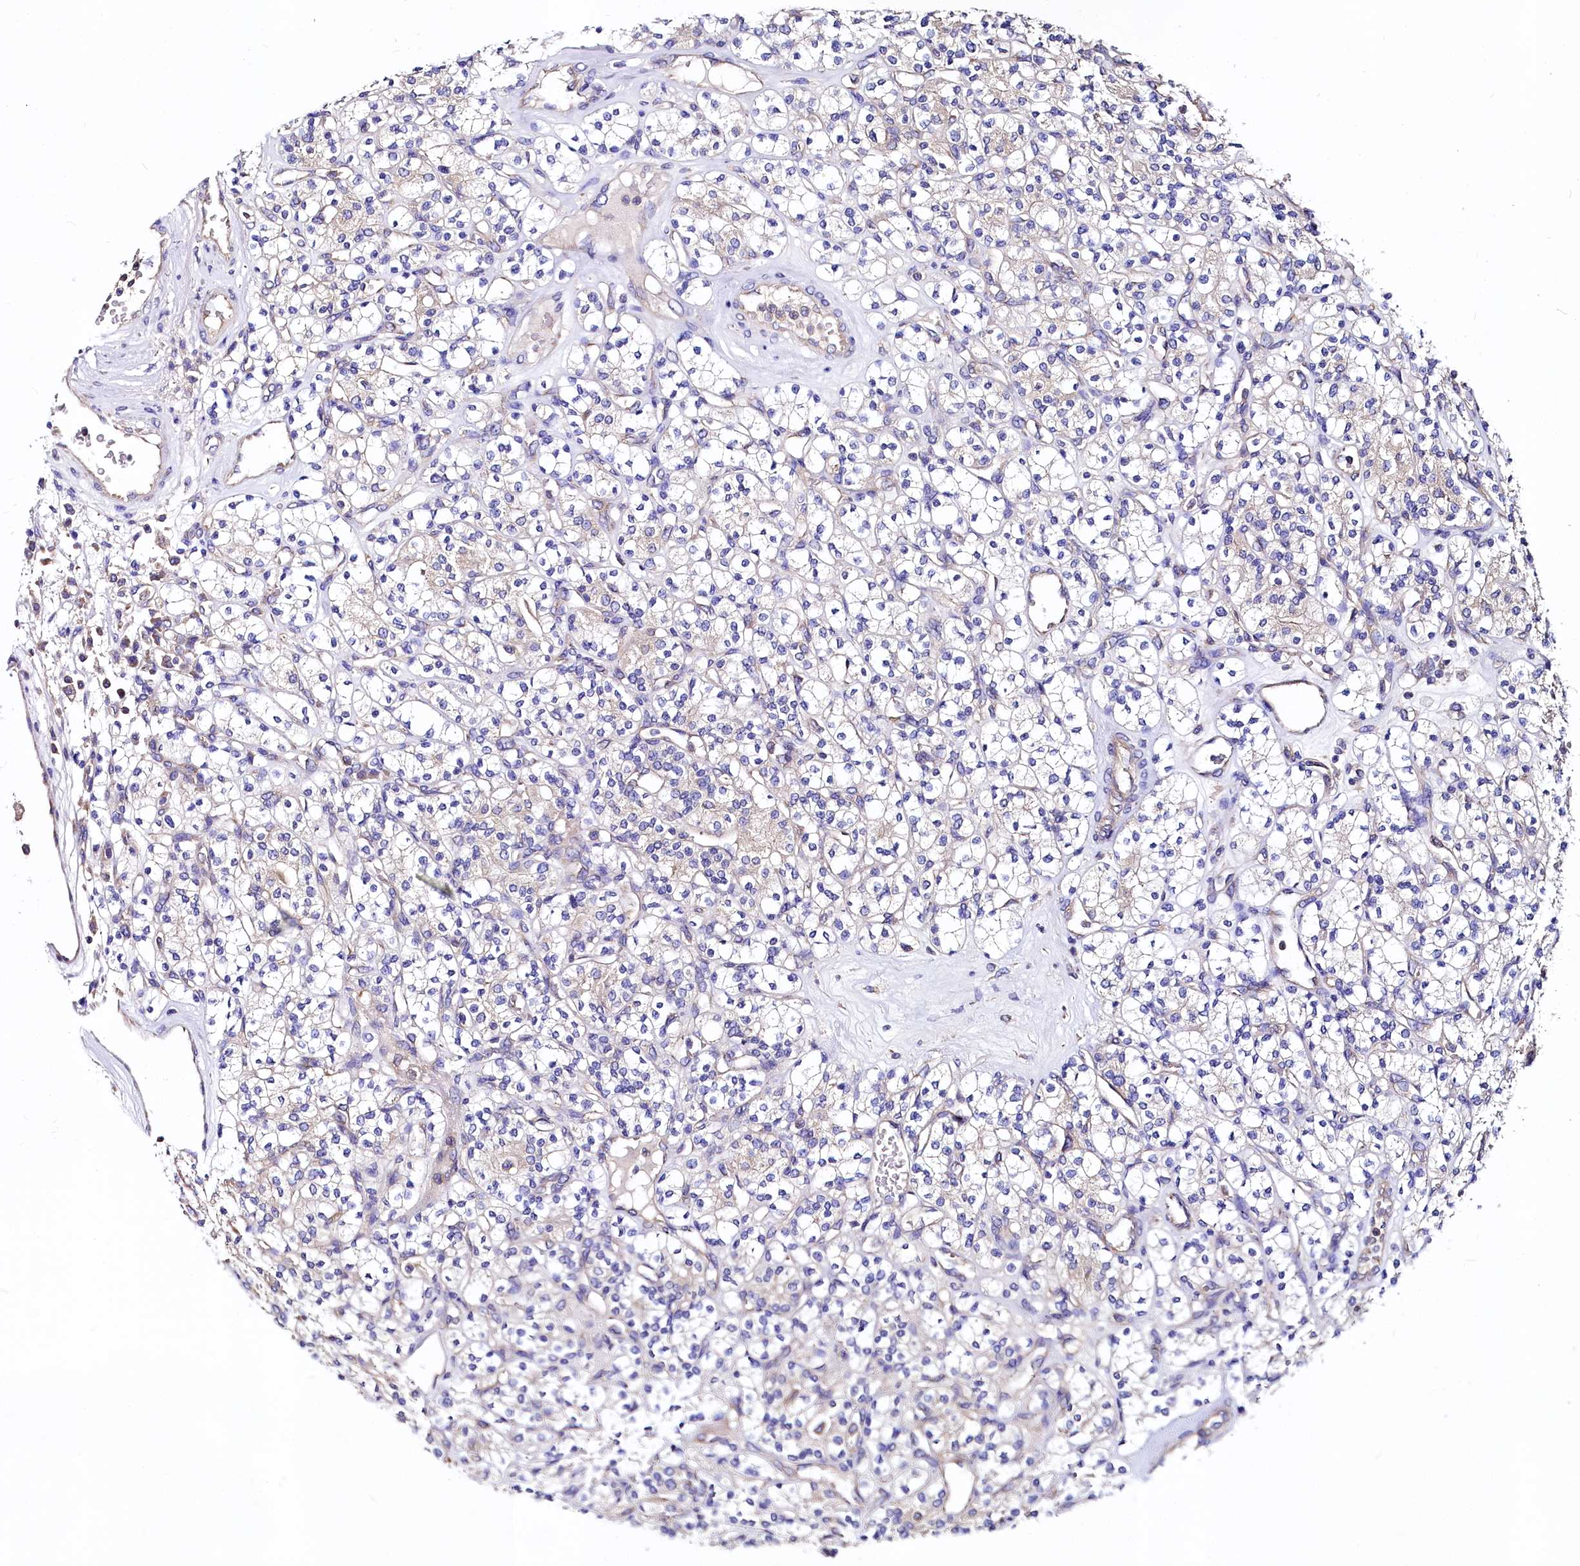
{"staining": {"intensity": "weak", "quantity": "<25%", "location": "cytoplasmic/membranous"}, "tissue": "renal cancer", "cell_type": "Tumor cells", "image_type": "cancer", "snomed": [{"axis": "morphology", "description": "Adenocarcinoma, NOS"}, {"axis": "topography", "description": "Kidney"}], "caption": "Immunohistochemical staining of human renal cancer (adenocarcinoma) exhibits no significant expression in tumor cells.", "gene": "QARS1", "patient": {"sex": "male", "age": 77}}